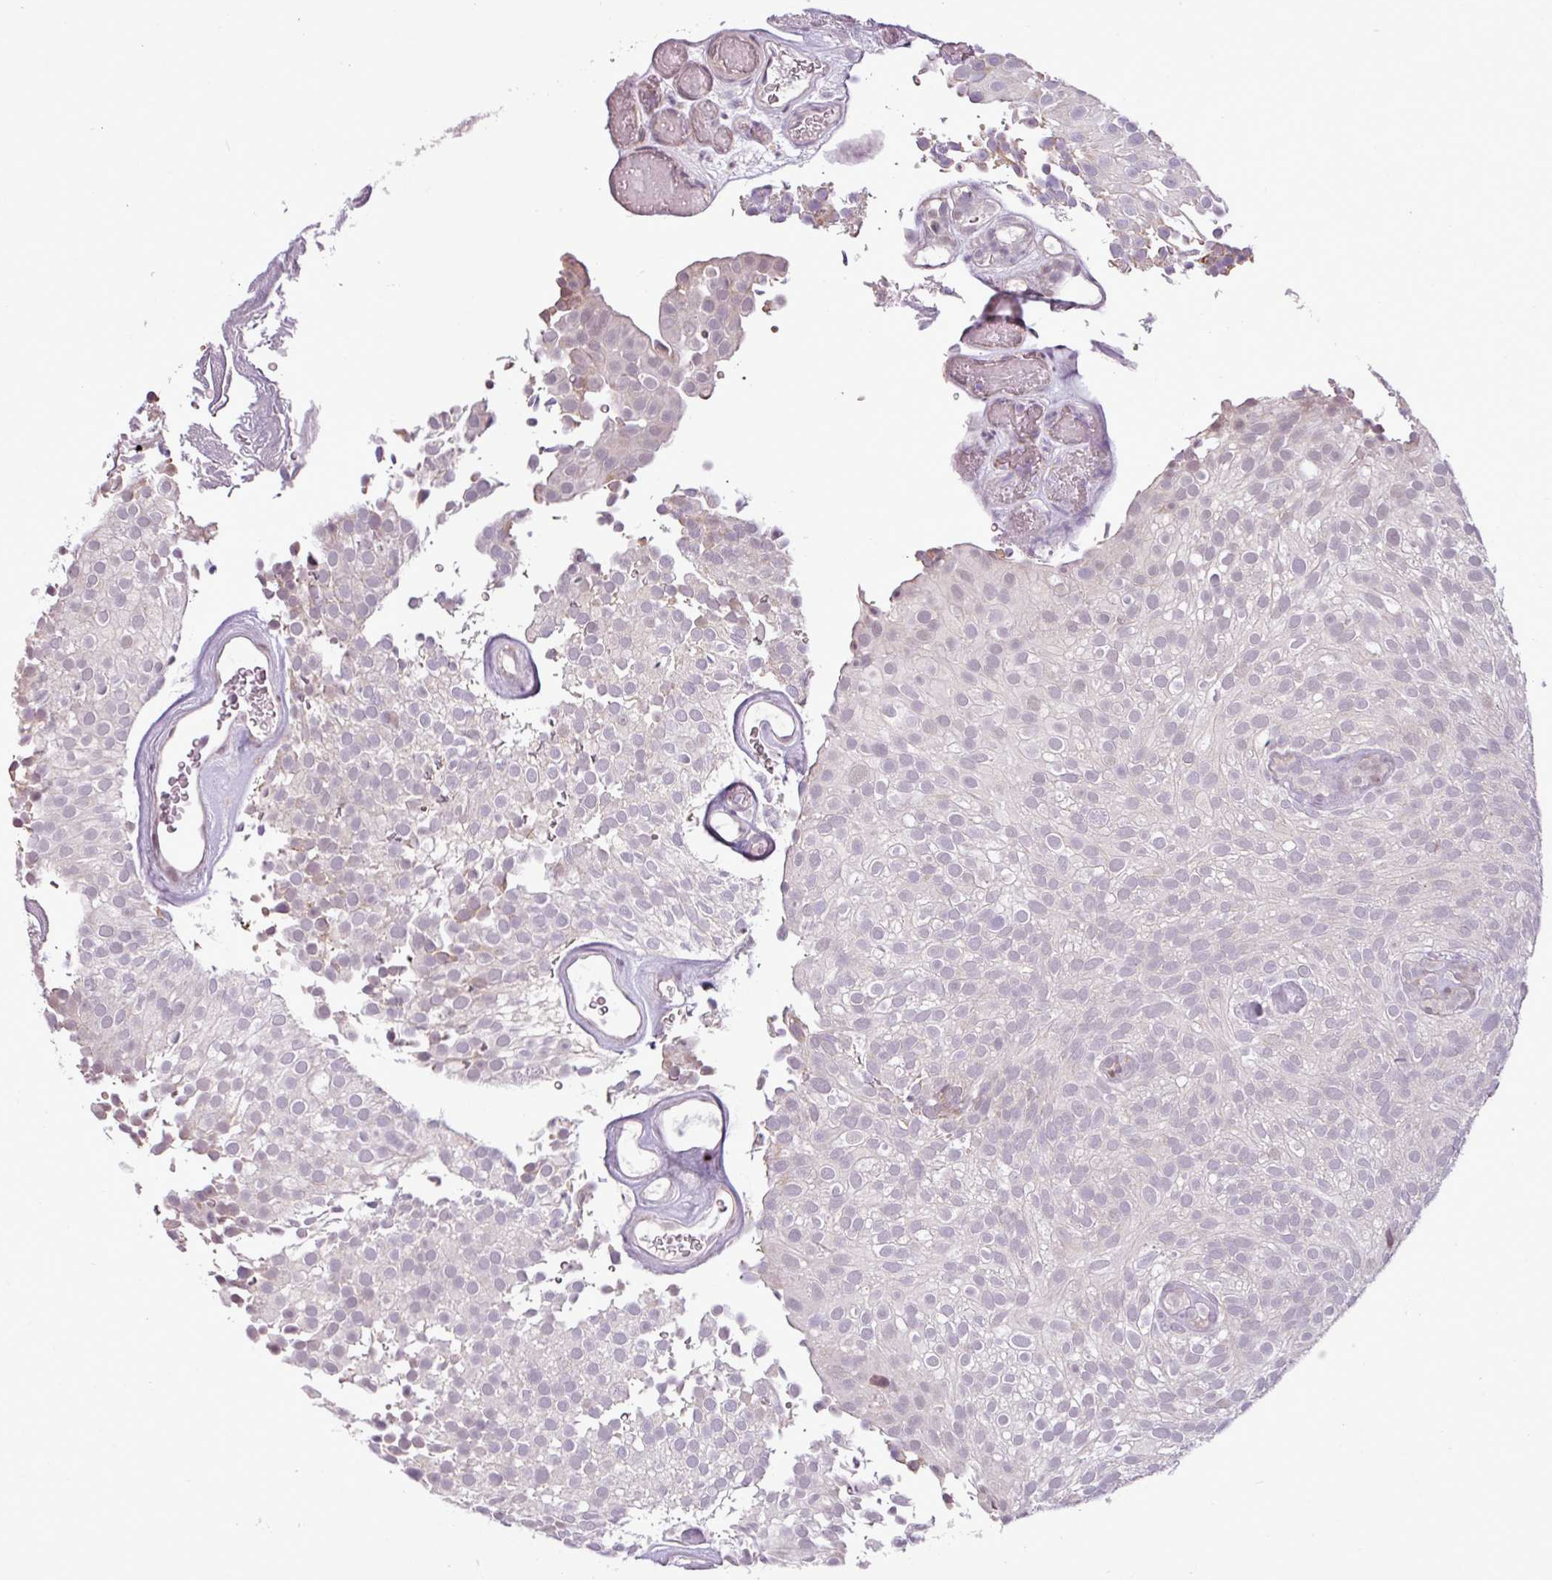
{"staining": {"intensity": "negative", "quantity": "none", "location": "none"}, "tissue": "urothelial cancer", "cell_type": "Tumor cells", "image_type": "cancer", "snomed": [{"axis": "morphology", "description": "Urothelial carcinoma, Low grade"}, {"axis": "topography", "description": "Urinary bladder"}], "caption": "This is a image of immunohistochemistry (IHC) staining of low-grade urothelial carcinoma, which shows no staining in tumor cells.", "gene": "GPT2", "patient": {"sex": "male", "age": 78}}